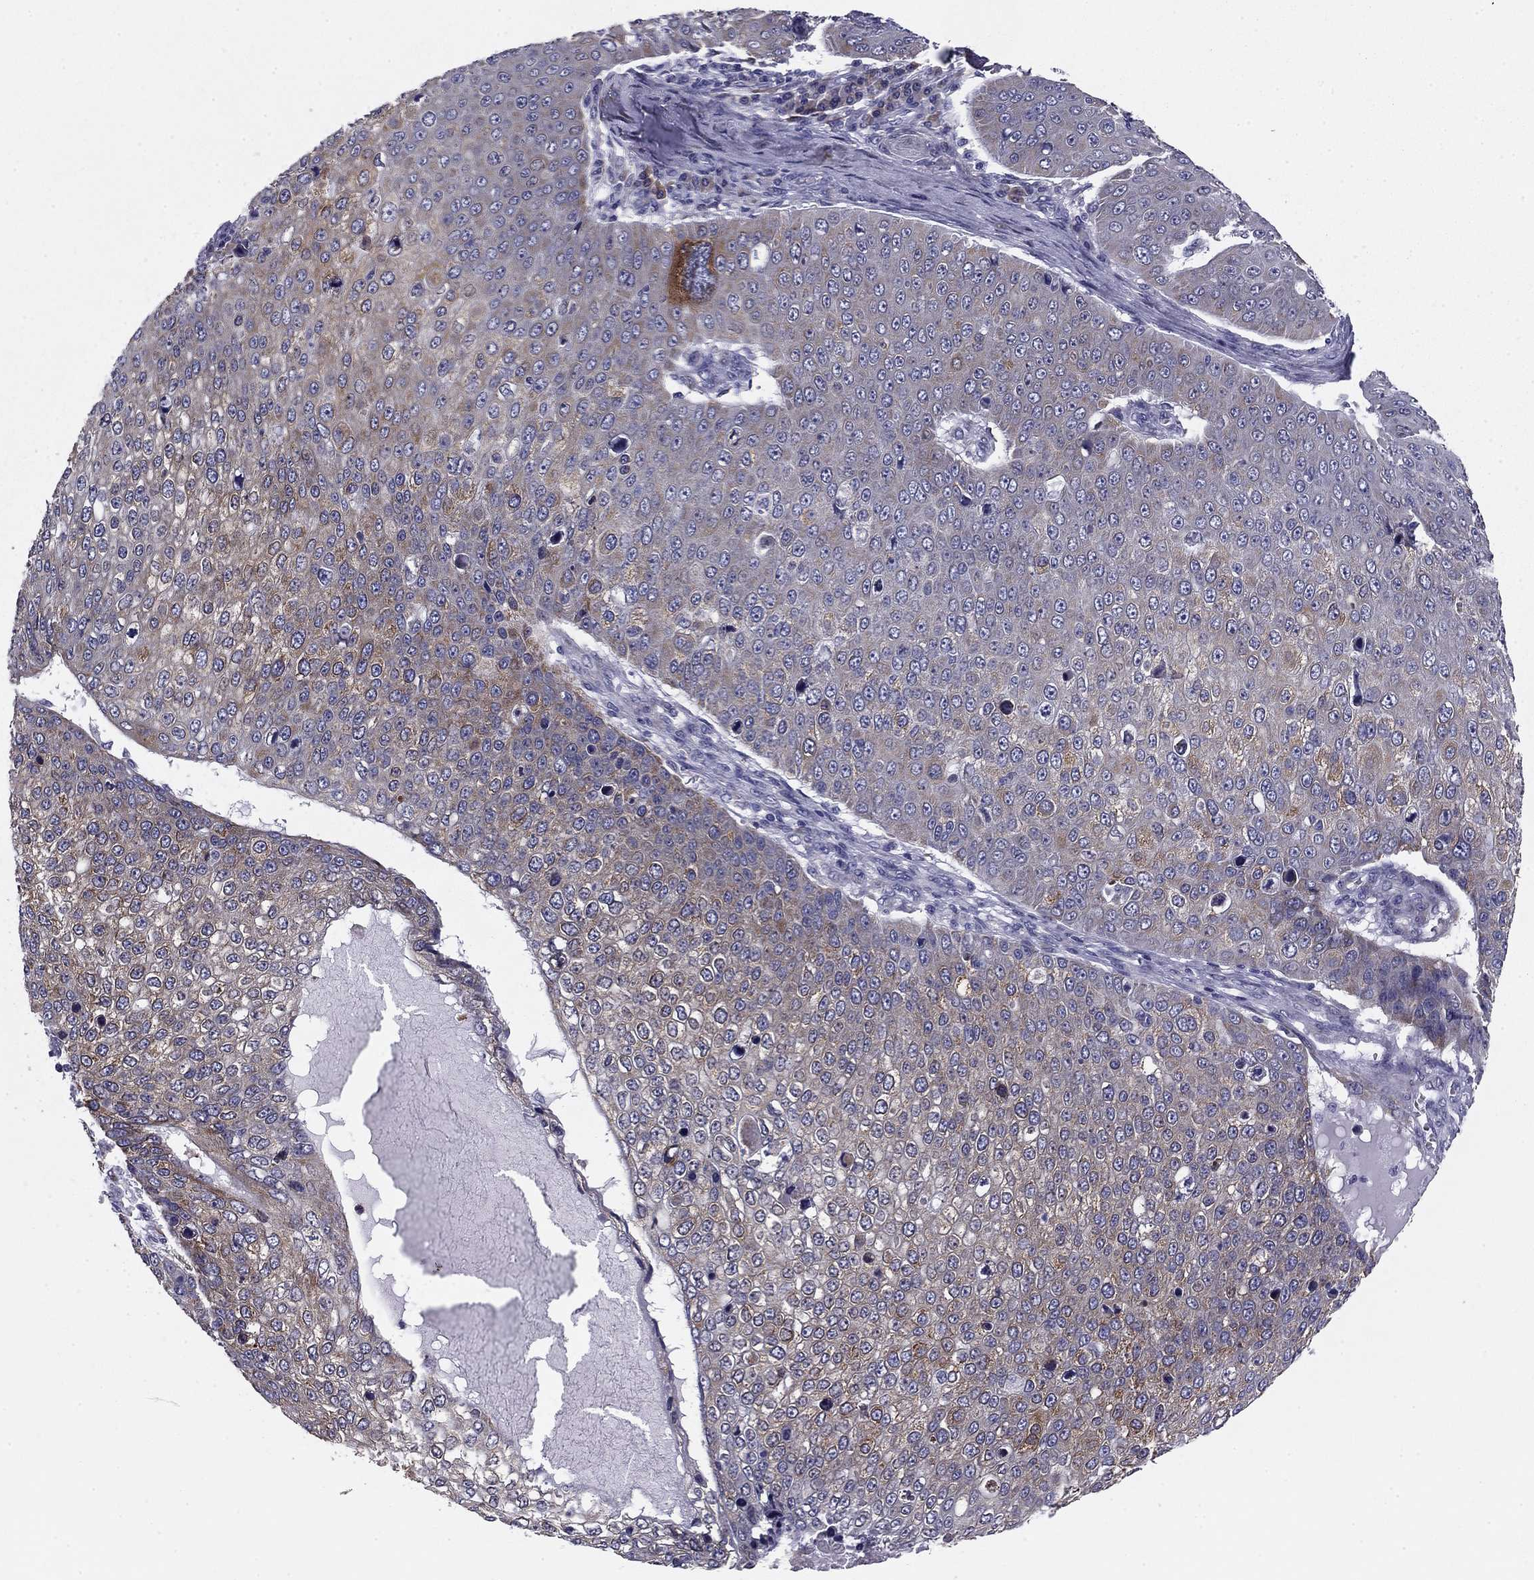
{"staining": {"intensity": "moderate", "quantity": "<25%", "location": "cytoplasmic/membranous"}, "tissue": "skin cancer", "cell_type": "Tumor cells", "image_type": "cancer", "snomed": [{"axis": "morphology", "description": "Squamous cell carcinoma, NOS"}, {"axis": "topography", "description": "Skin"}], "caption": "Squamous cell carcinoma (skin) was stained to show a protein in brown. There is low levels of moderate cytoplasmic/membranous positivity in approximately <25% of tumor cells.", "gene": "TMED3", "patient": {"sex": "male", "age": 71}}